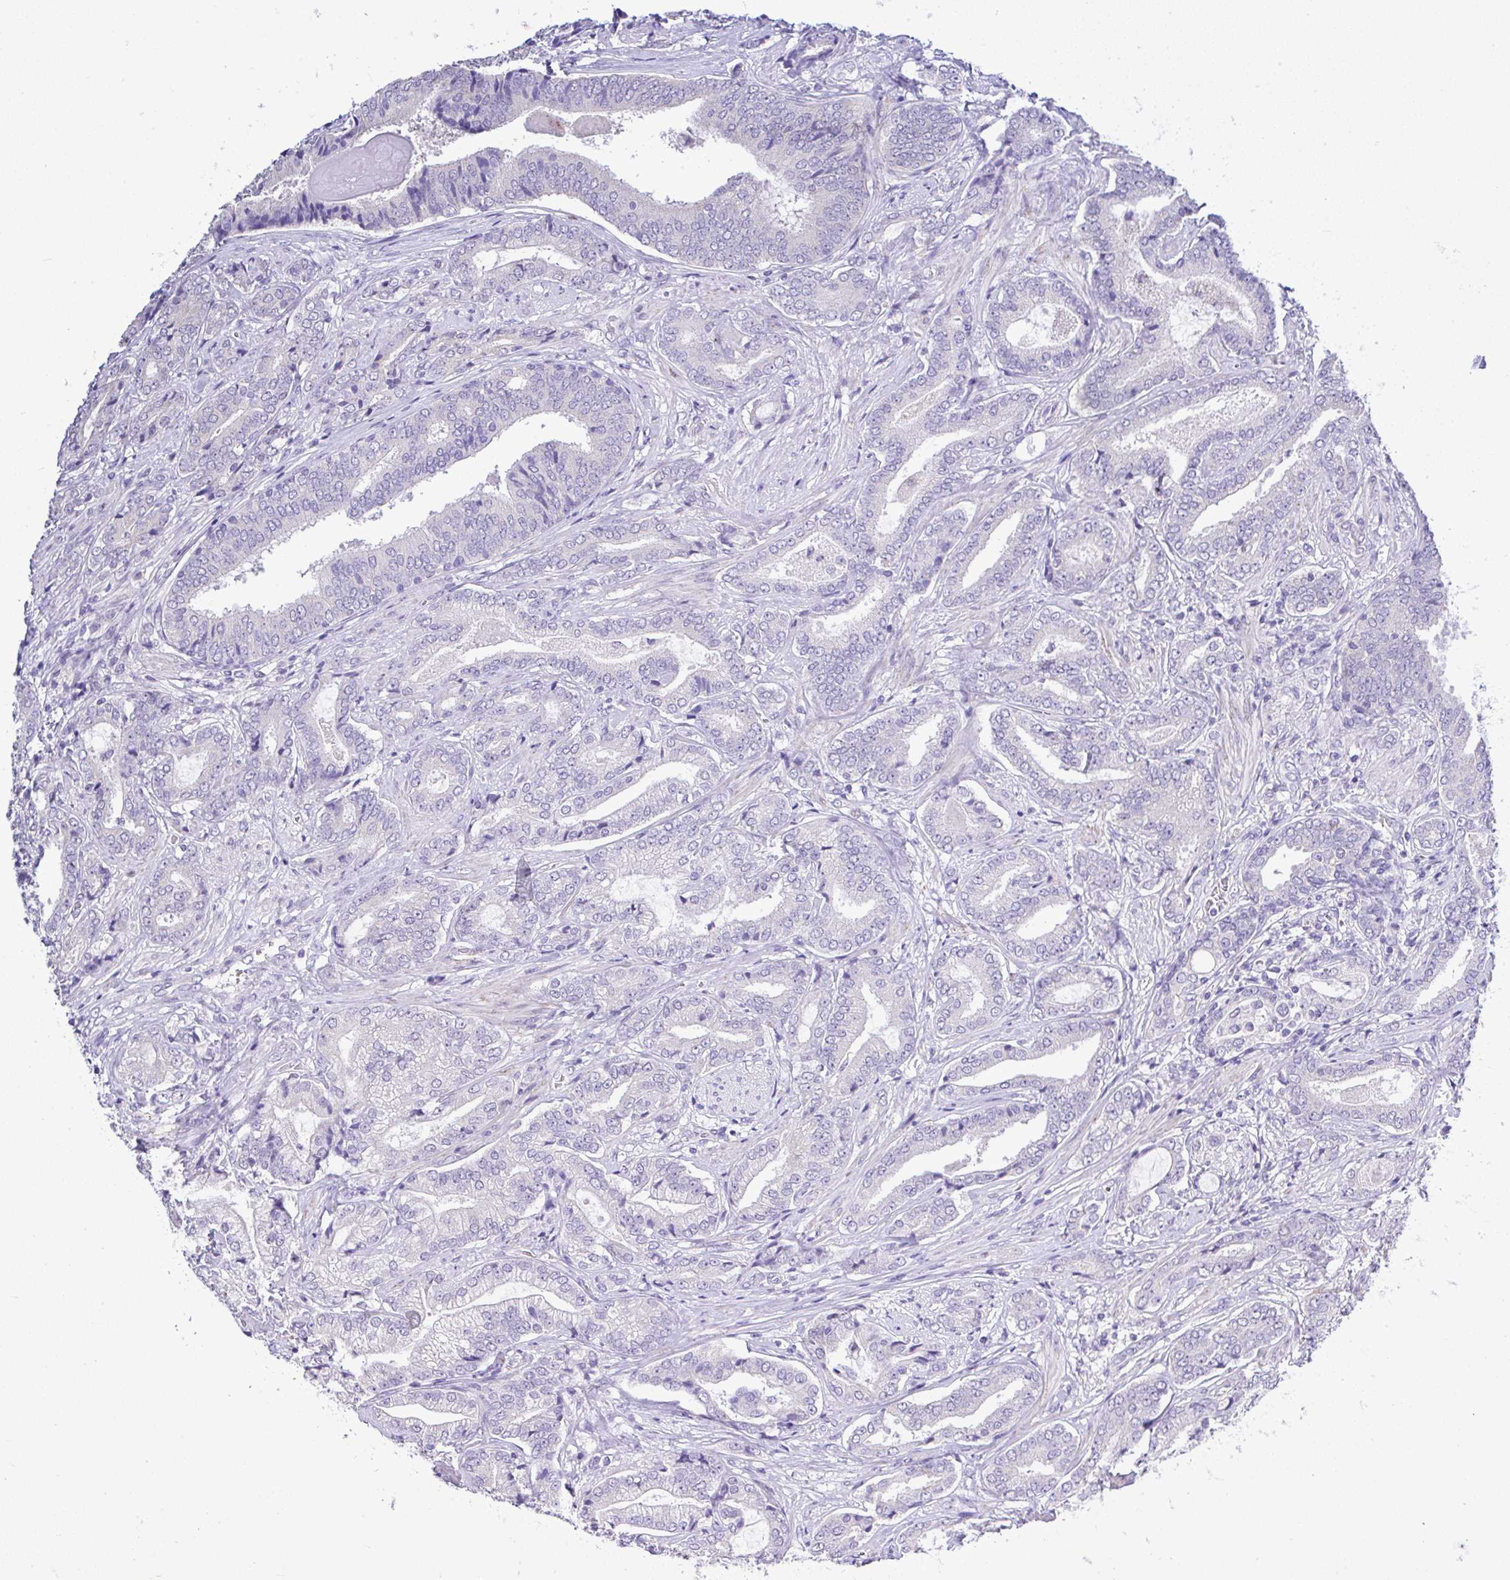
{"staining": {"intensity": "negative", "quantity": "none", "location": "none"}, "tissue": "prostate cancer", "cell_type": "Tumor cells", "image_type": "cancer", "snomed": [{"axis": "morphology", "description": "Adenocarcinoma, High grade"}, {"axis": "topography", "description": "Prostate"}], "caption": "Tumor cells are negative for brown protein staining in high-grade adenocarcinoma (prostate). (Immunohistochemistry, brightfield microscopy, high magnification).", "gene": "CTU1", "patient": {"sex": "male", "age": 62}}